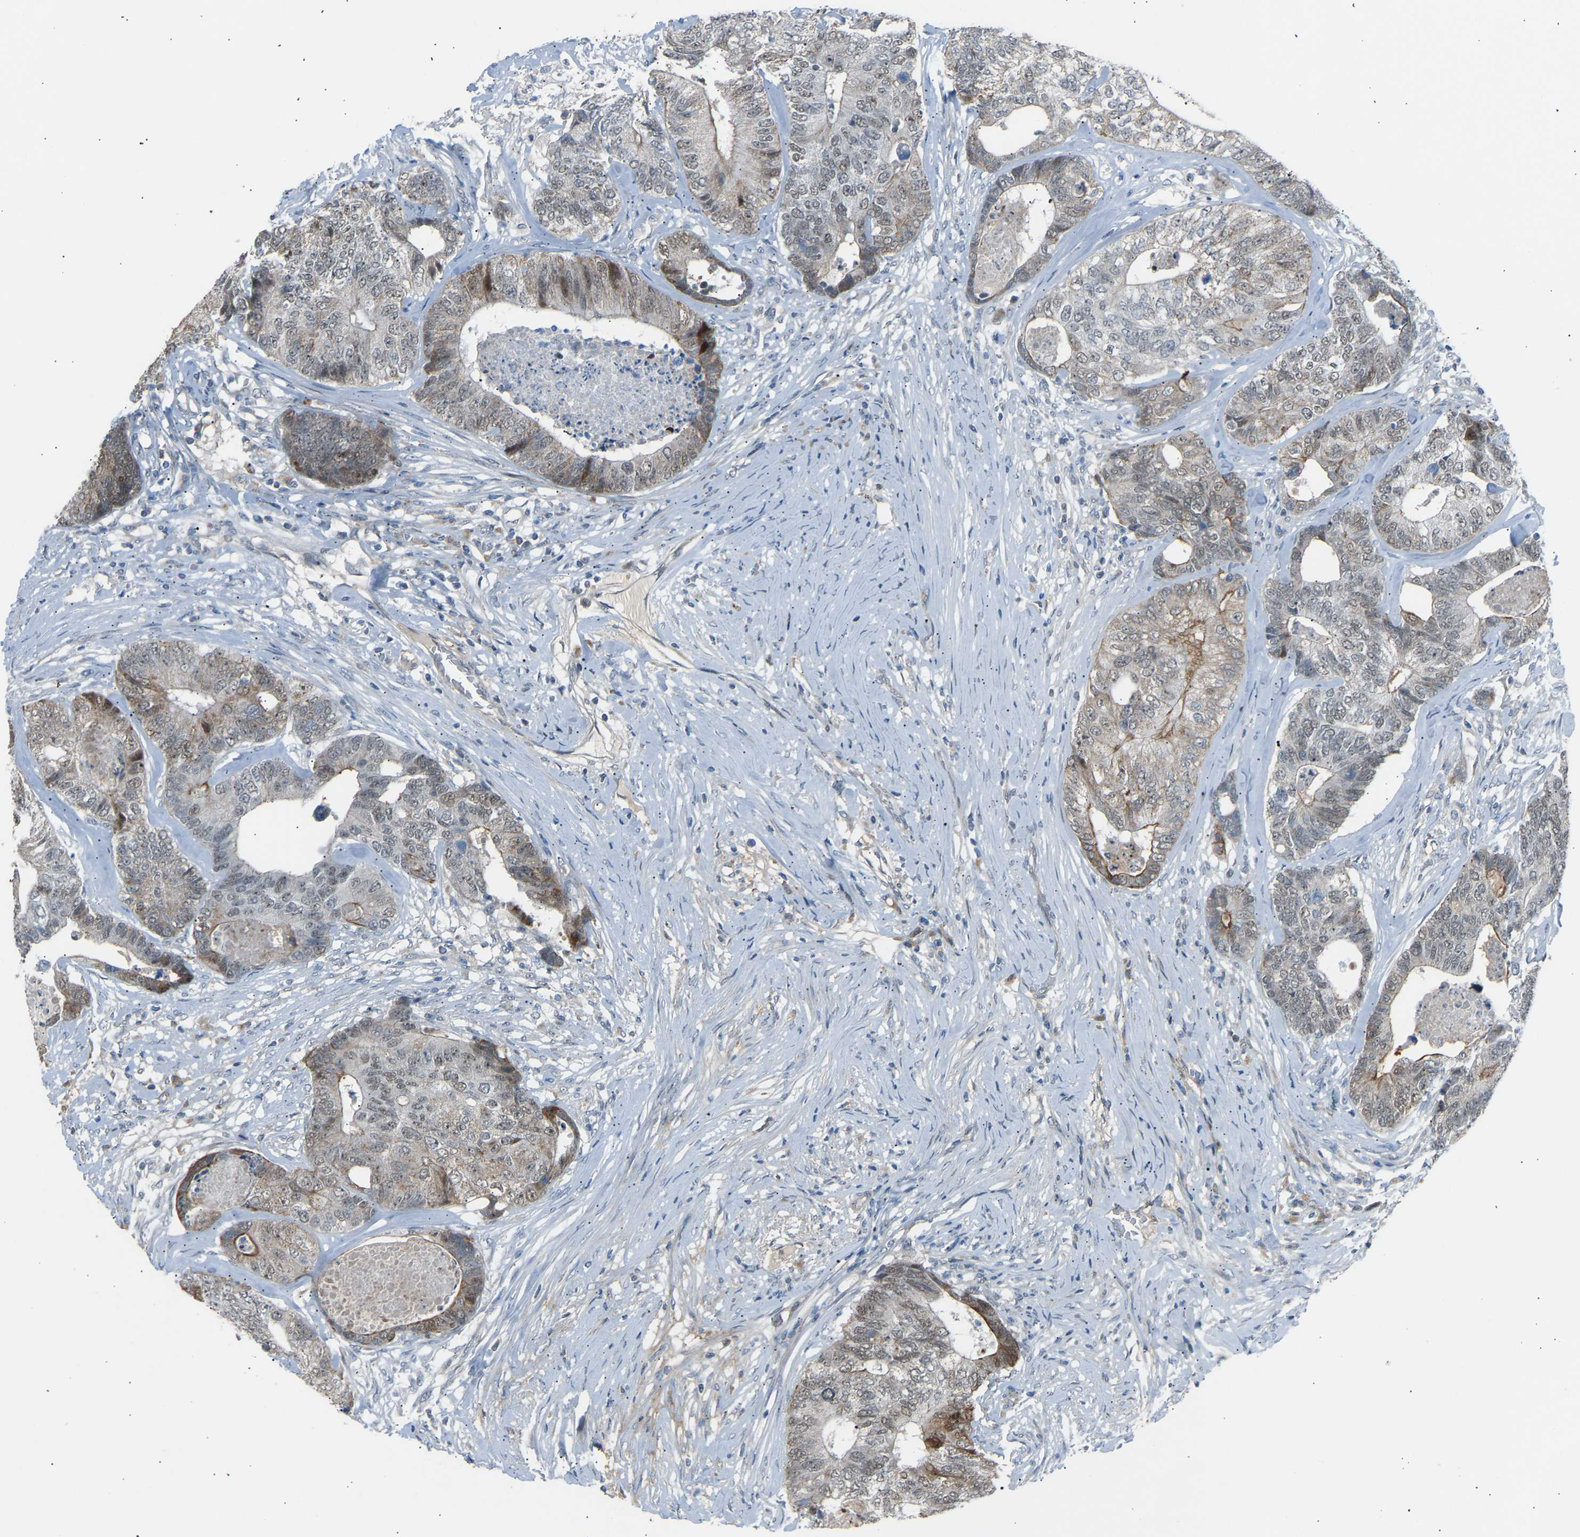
{"staining": {"intensity": "weak", "quantity": "<25%", "location": "cytoplasmic/membranous,nuclear"}, "tissue": "colorectal cancer", "cell_type": "Tumor cells", "image_type": "cancer", "snomed": [{"axis": "morphology", "description": "Adenocarcinoma, NOS"}, {"axis": "topography", "description": "Colon"}], "caption": "This is a histopathology image of immunohistochemistry (IHC) staining of adenocarcinoma (colorectal), which shows no expression in tumor cells. Brightfield microscopy of IHC stained with DAB (brown) and hematoxylin (blue), captured at high magnification.", "gene": "VPS41", "patient": {"sex": "female", "age": 67}}